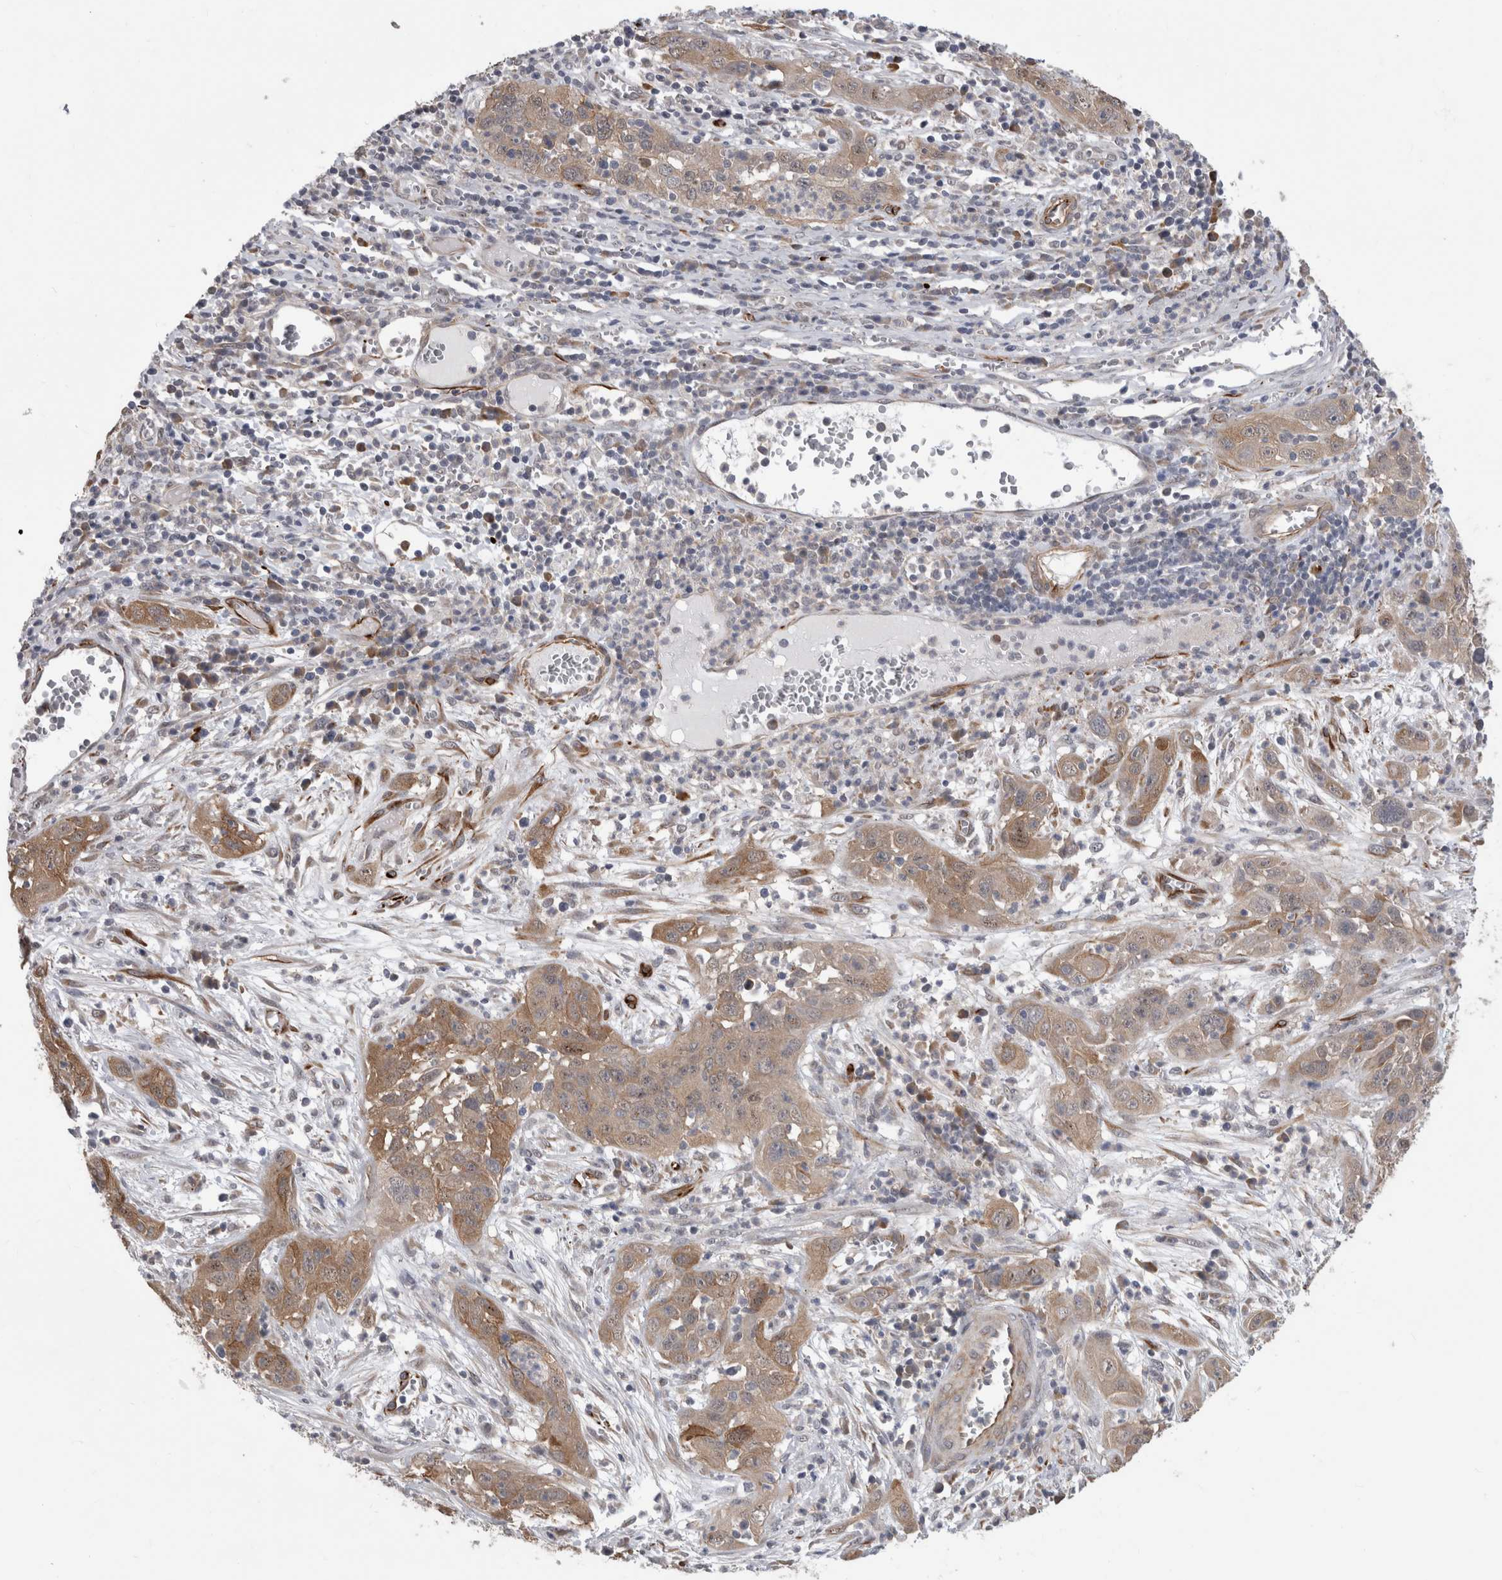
{"staining": {"intensity": "weak", "quantity": "25%-75%", "location": "cytoplasmic/membranous"}, "tissue": "cervical cancer", "cell_type": "Tumor cells", "image_type": "cancer", "snomed": [{"axis": "morphology", "description": "Squamous cell carcinoma, NOS"}, {"axis": "topography", "description": "Cervix"}], "caption": "This image exhibits immunohistochemistry staining of cervical cancer, with low weak cytoplasmic/membranous staining in approximately 25%-75% of tumor cells.", "gene": "FAM83H", "patient": {"sex": "female", "age": 32}}